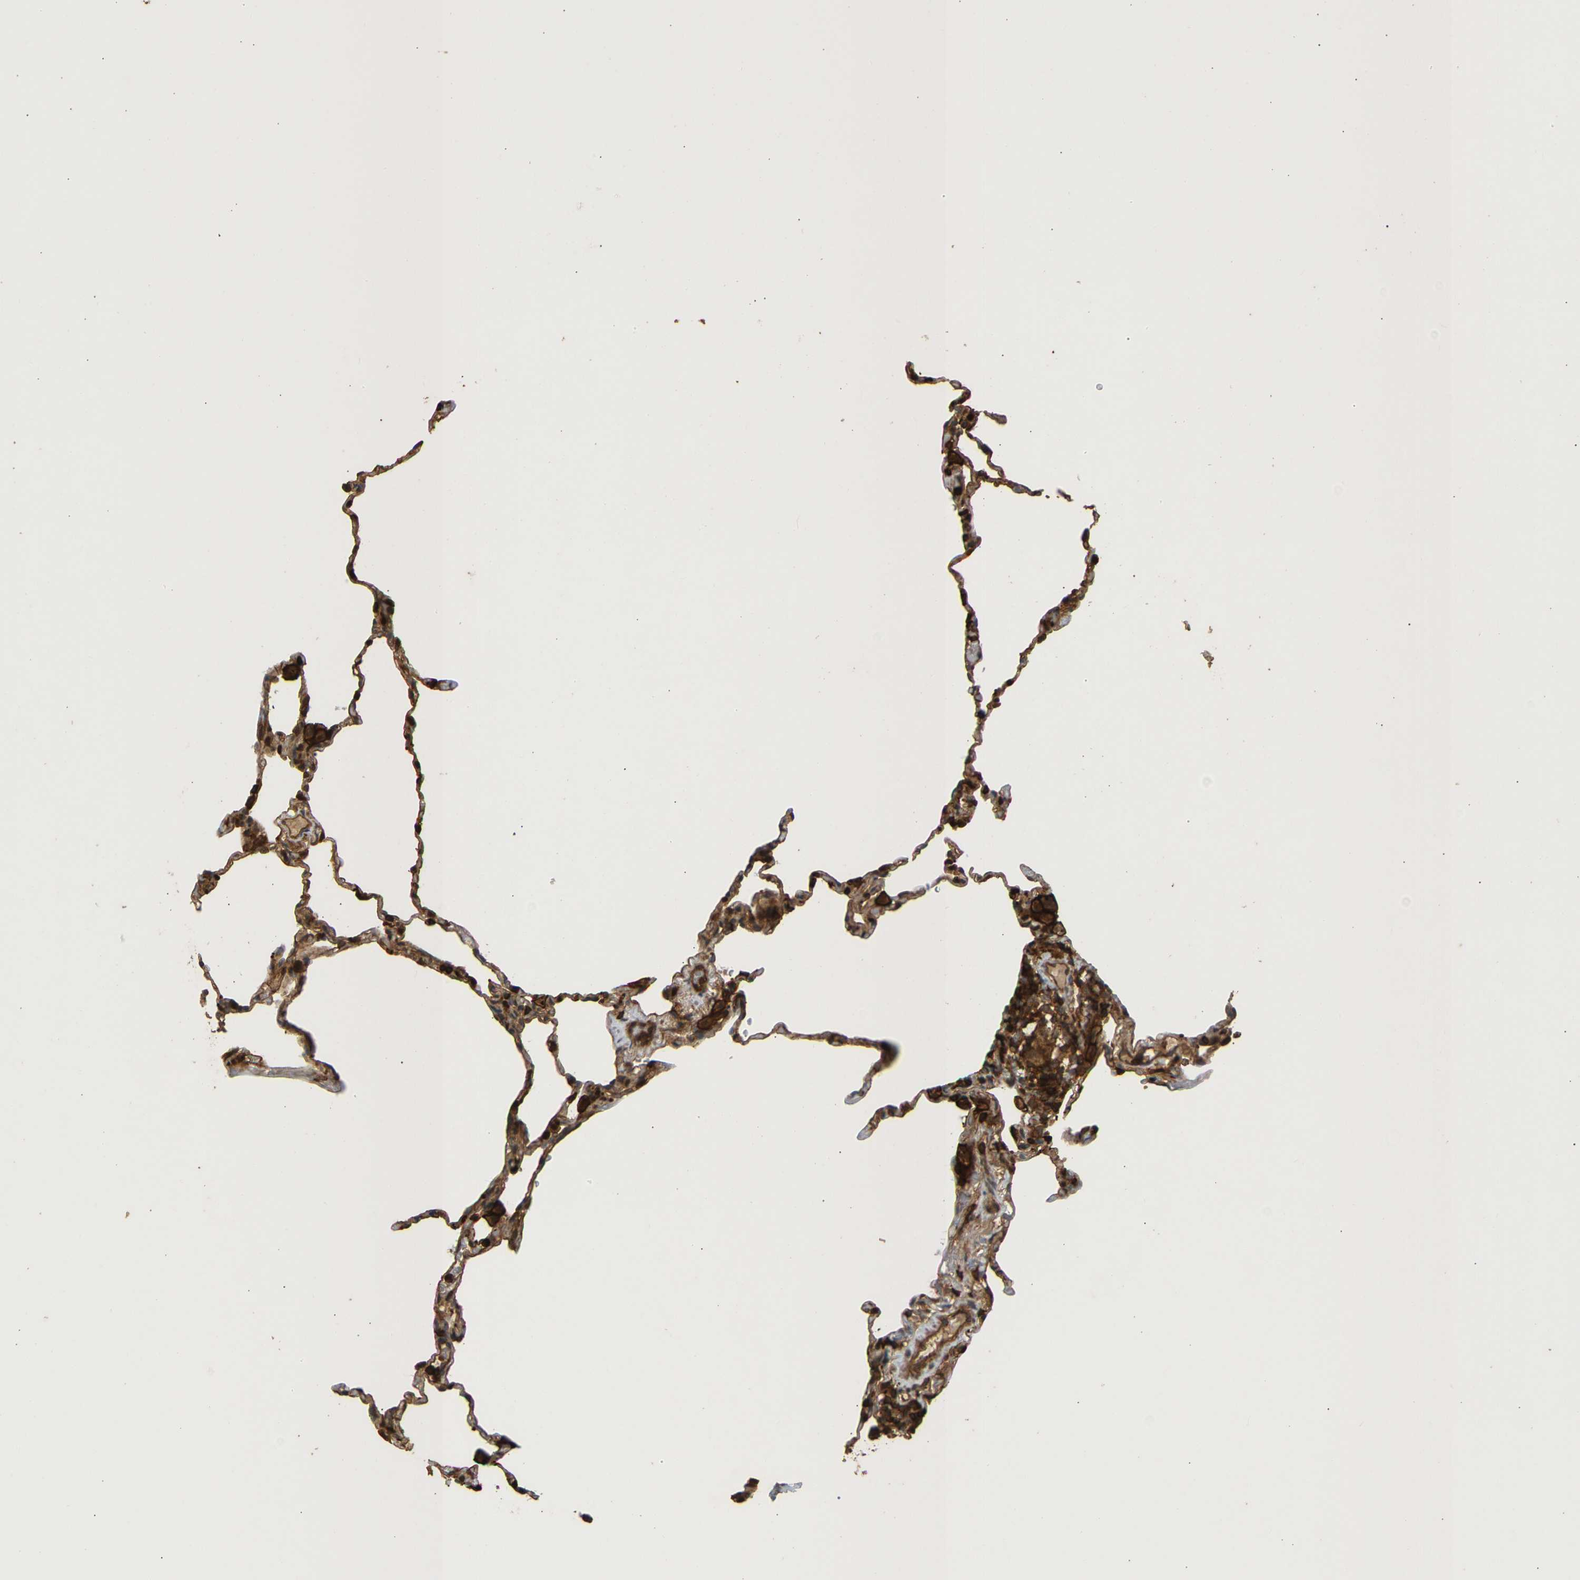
{"staining": {"intensity": "moderate", "quantity": "<25%", "location": "cytoplasmic/membranous"}, "tissue": "lung", "cell_type": "Alveolar cells", "image_type": "normal", "snomed": [{"axis": "morphology", "description": "Normal tissue, NOS"}, {"axis": "topography", "description": "Lung"}], "caption": "A high-resolution photomicrograph shows immunohistochemistry staining of normal lung, which exhibits moderate cytoplasmic/membranous staining in about <25% of alveolar cells.", "gene": "ENSG00000282218", "patient": {"sex": "male", "age": 59}}